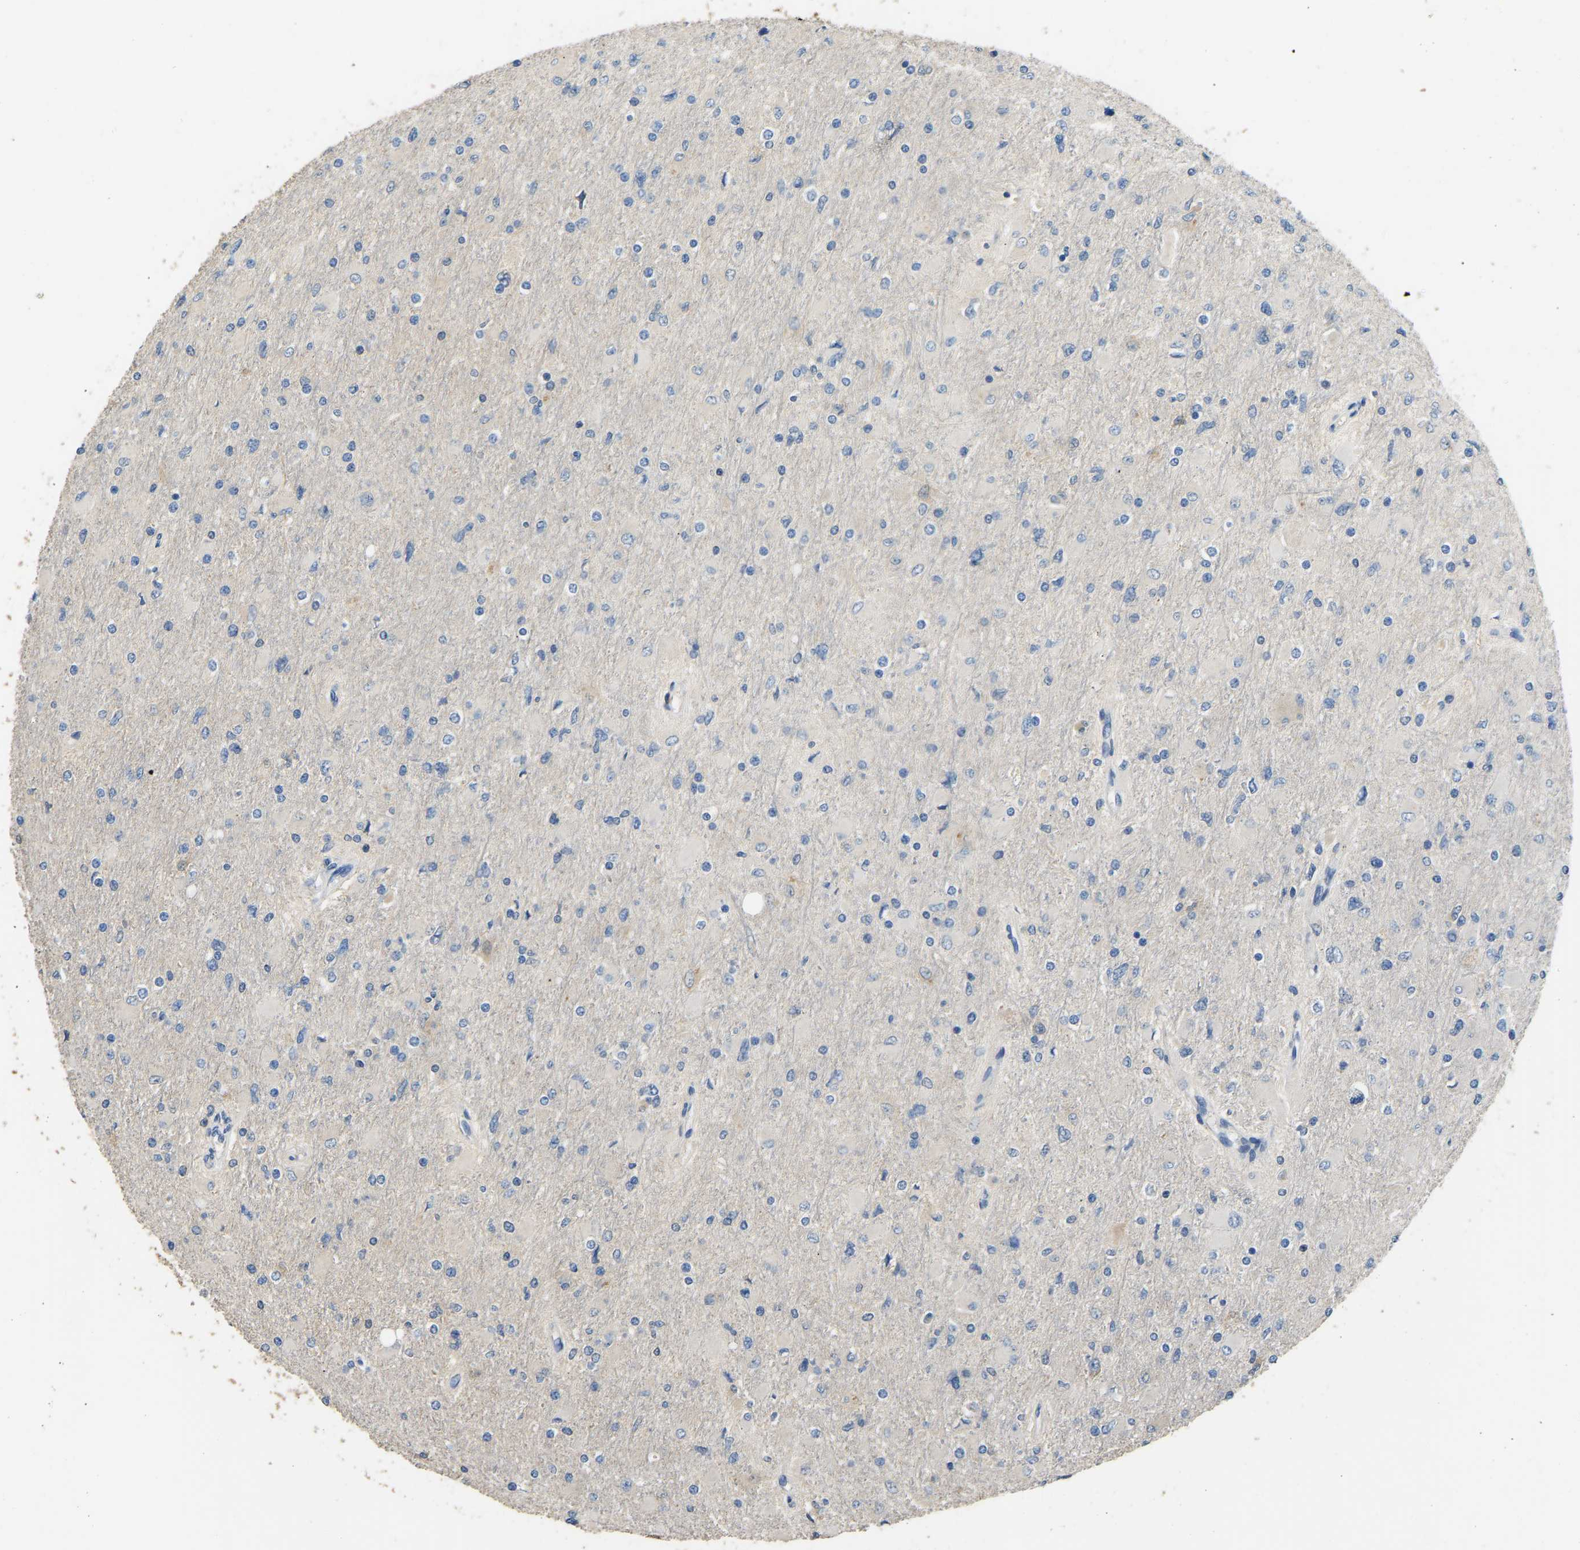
{"staining": {"intensity": "negative", "quantity": "none", "location": "none"}, "tissue": "glioma", "cell_type": "Tumor cells", "image_type": "cancer", "snomed": [{"axis": "morphology", "description": "Glioma, malignant, High grade"}, {"axis": "topography", "description": "Cerebral cortex"}], "caption": "Immunohistochemical staining of human glioma displays no significant positivity in tumor cells.", "gene": "TUFM", "patient": {"sex": "female", "age": 36}}